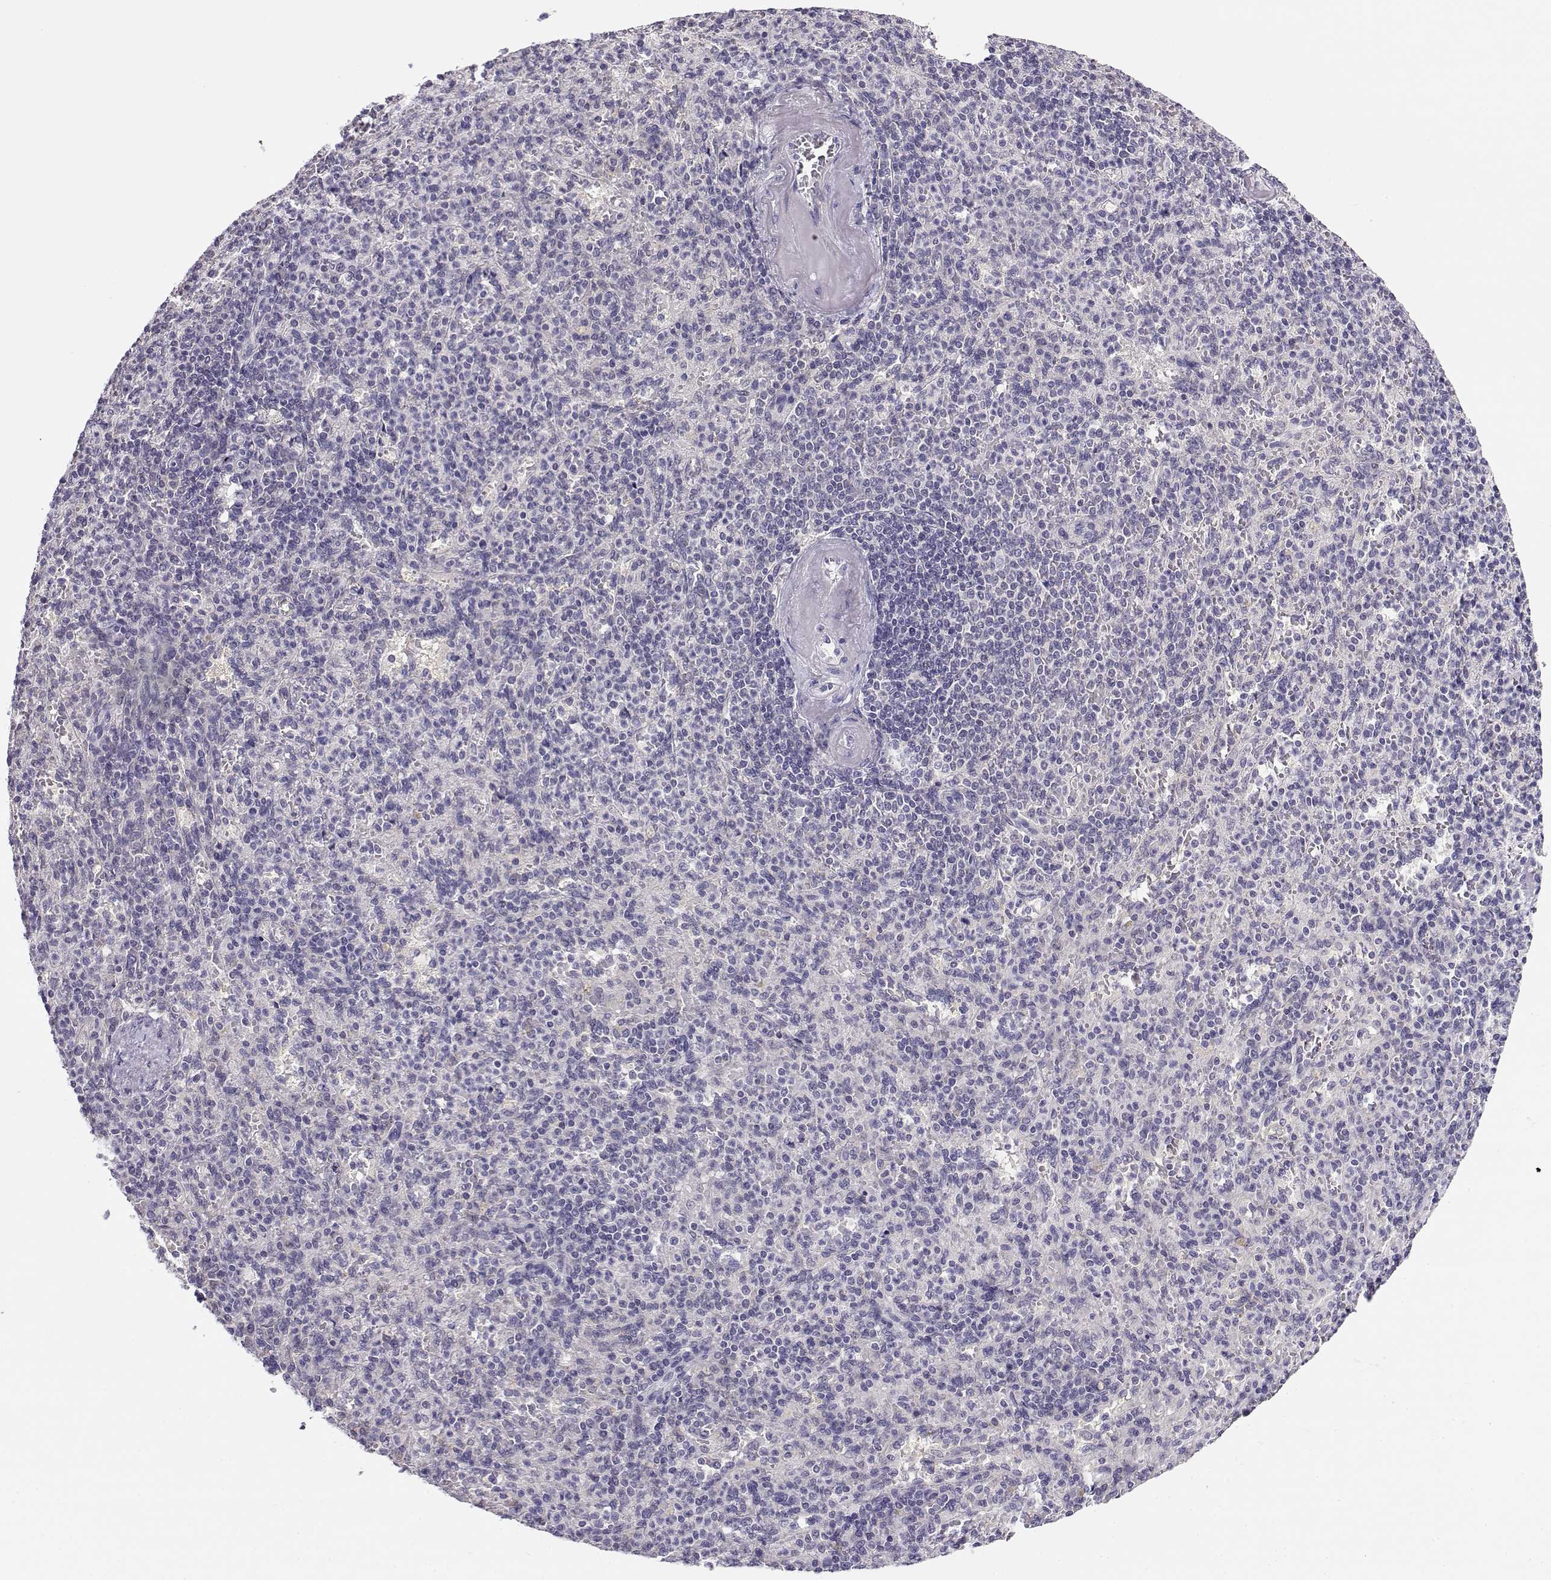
{"staining": {"intensity": "negative", "quantity": "none", "location": "none"}, "tissue": "spleen", "cell_type": "Cells in red pulp", "image_type": "normal", "snomed": [{"axis": "morphology", "description": "Normal tissue, NOS"}, {"axis": "topography", "description": "Spleen"}], "caption": "High power microscopy micrograph of an IHC micrograph of unremarkable spleen, revealing no significant staining in cells in red pulp. (IHC, brightfield microscopy, high magnification).", "gene": "FEZF1", "patient": {"sex": "female", "age": 74}}